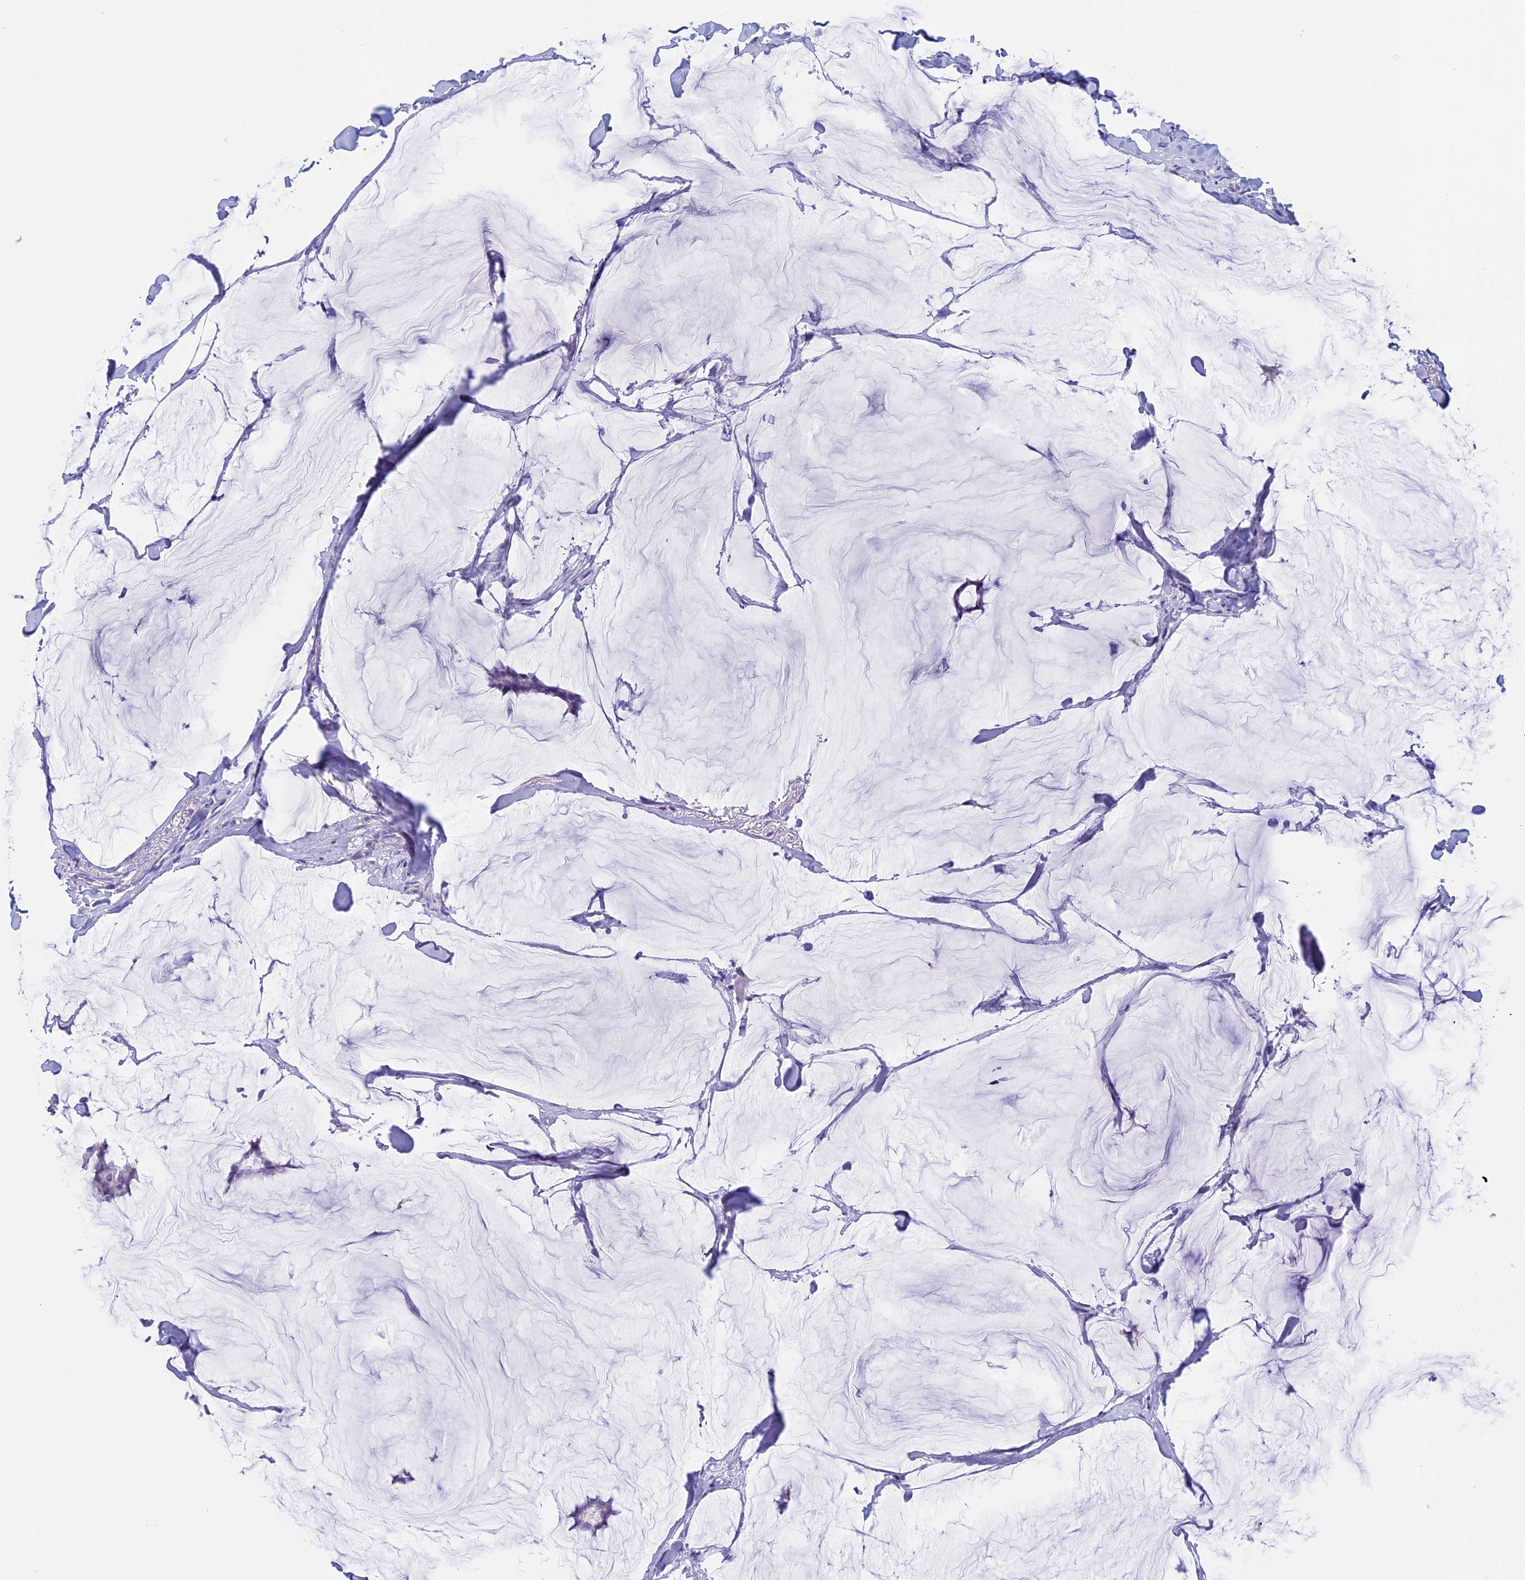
{"staining": {"intensity": "negative", "quantity": "none", "location": "none"}, "tissue": "breast cancer", "cell_type": "Tumor cells", "image_type": "cancer", "snomed": [{"axis": "morphology", "description": "Duct carcinoma"}, {"axis": "topography", "description": "Breast"}], "caption": "DAB (3,3'-diaminobenzidine) immunohistochemical staining of breast cancer displays no significant positivity in tumor cells.", "gene": "NDUFB9", "patient": {"sex": "female", "age": 93}}